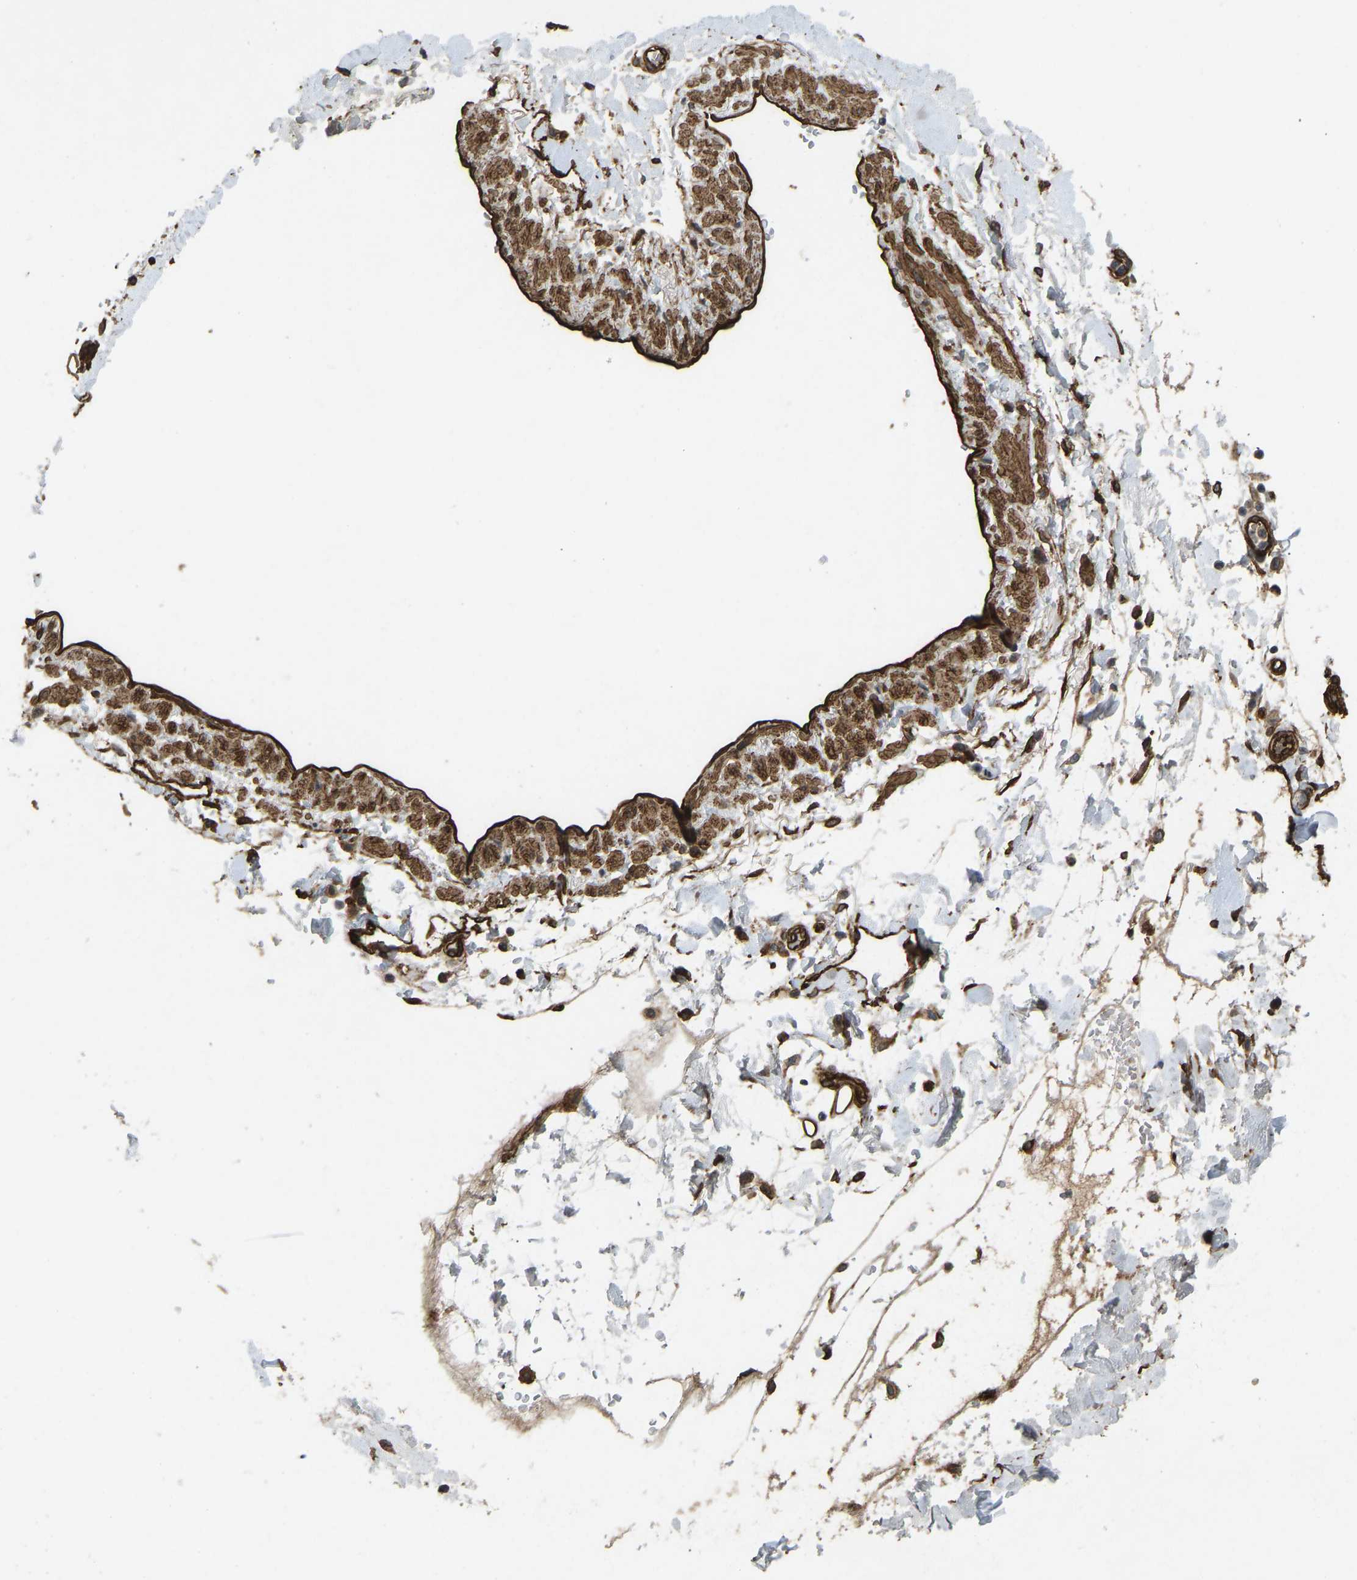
{"staining": {"intensity": "strong", "quantity": ">75%", "location": "cytoplasmic/membranous"}, "tissue": "adipose tissue", "cell_type": "Adipocytes", "image_type": "normal", "snomed": [{"axis": "morphology", "description": "Normal tissue, NOS"}, {"axis": "morphology", "description": "Adenocarcinoma, NOS"}, {"axis": "topography", "description": "Duodenum"}, {"axis": "topography", "description": "Peripheral nerve tissue"}], "caption": "Adipose tissue stained with a brown dye demonstrates strong cytoplasmic/membranous positive expression in about >75% of adipocytes.", "gene": "NMB", "patient": {"sex": "female", "age": 60}}